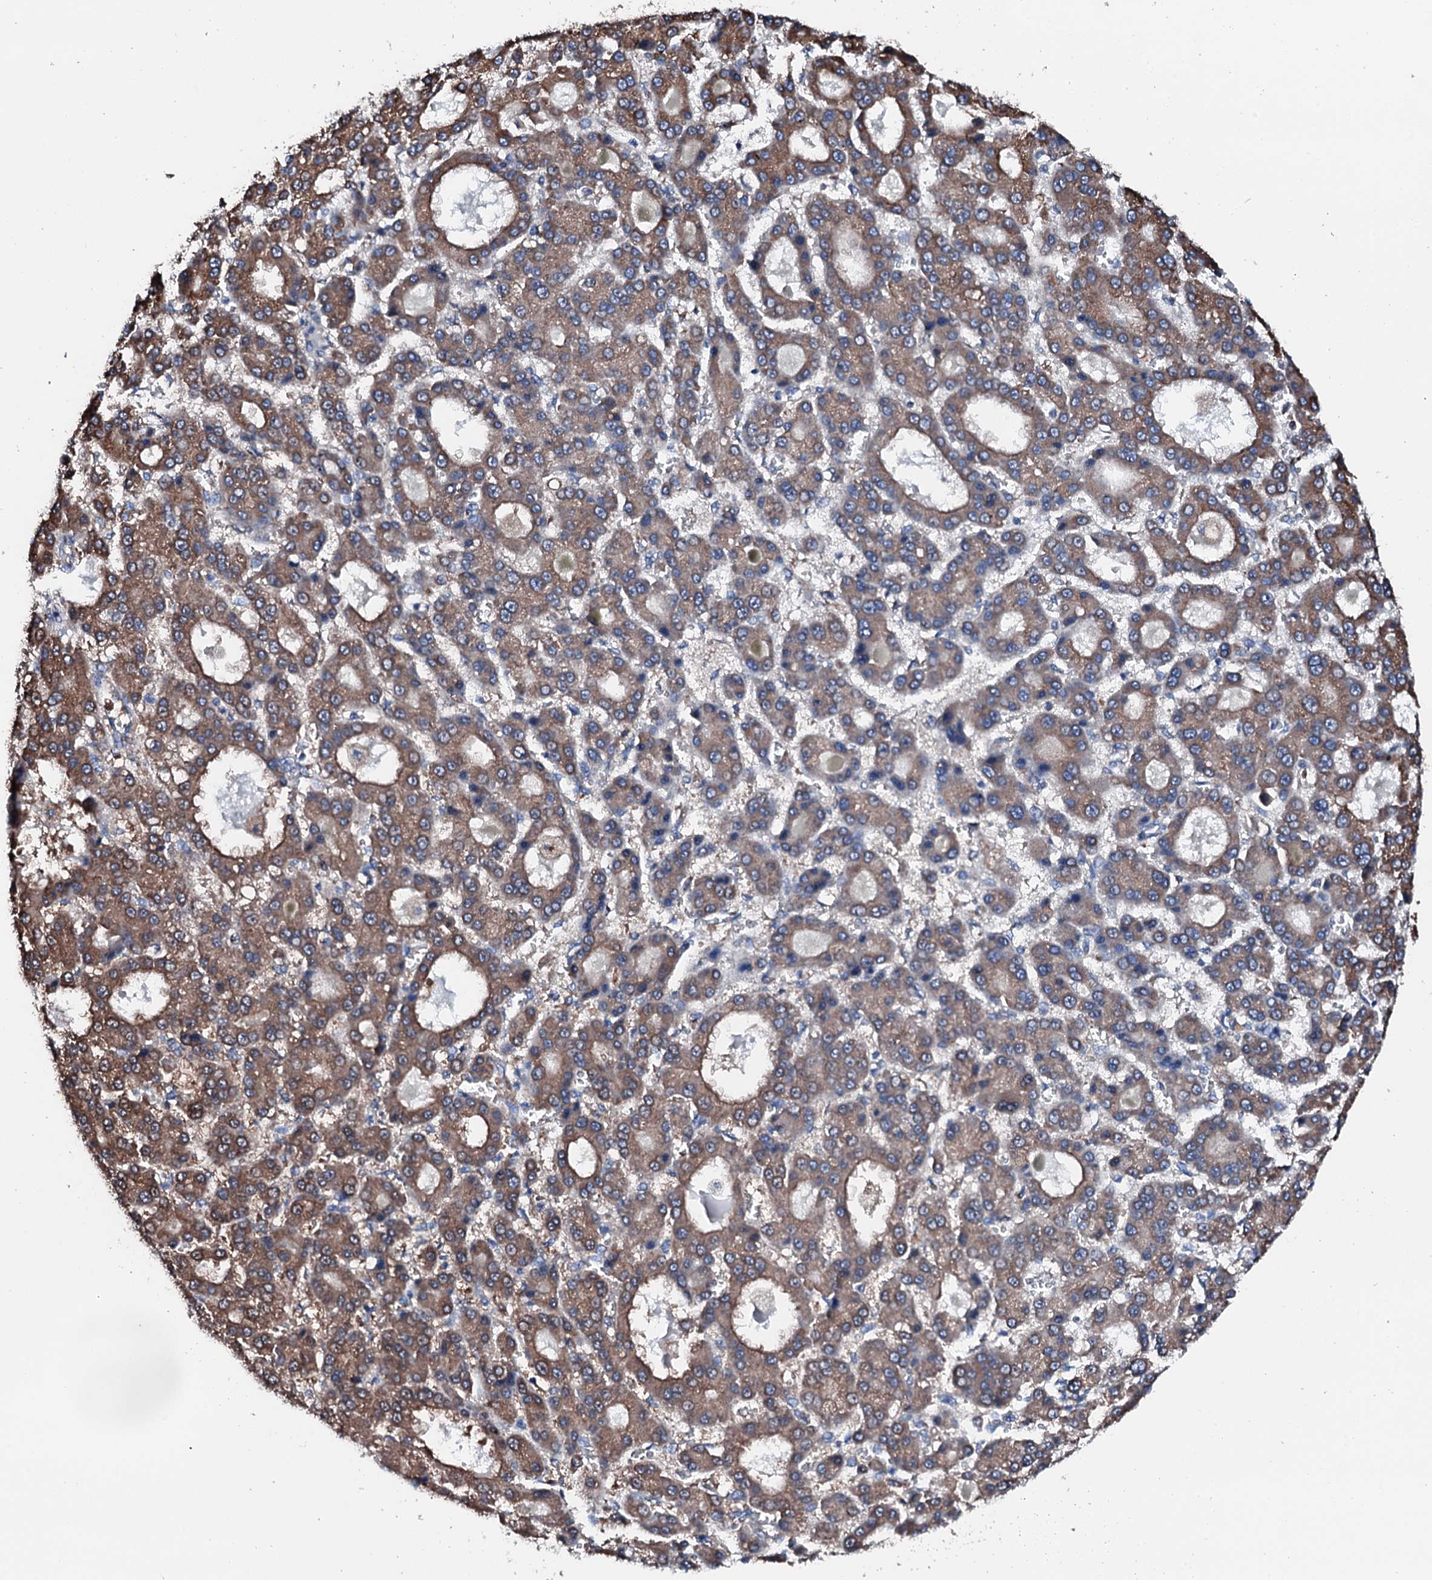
{"staining": {"intensity": "moderate", "quantity": ">75%", "location": "cytoplasmic/membranous"}, "tissue": "liver cancer", "cell_type": "Tumor cells", "image_type": "cancer", "snomed": [{"axis": "morphology", "description": "Carcinoma, Hepatocellular, NOS"}, {"axis": "topography", "description": "Liver"}], "caption": "High-power microscopy captured an IHC photomicrograph of liver hepatocellular carcinoma, revealing moderate cytoplasmic/membranous expression in approximately >75% of tumor cells.", "gene": "AMDHD1", "patient": {"sex": "male", "age": 70}}